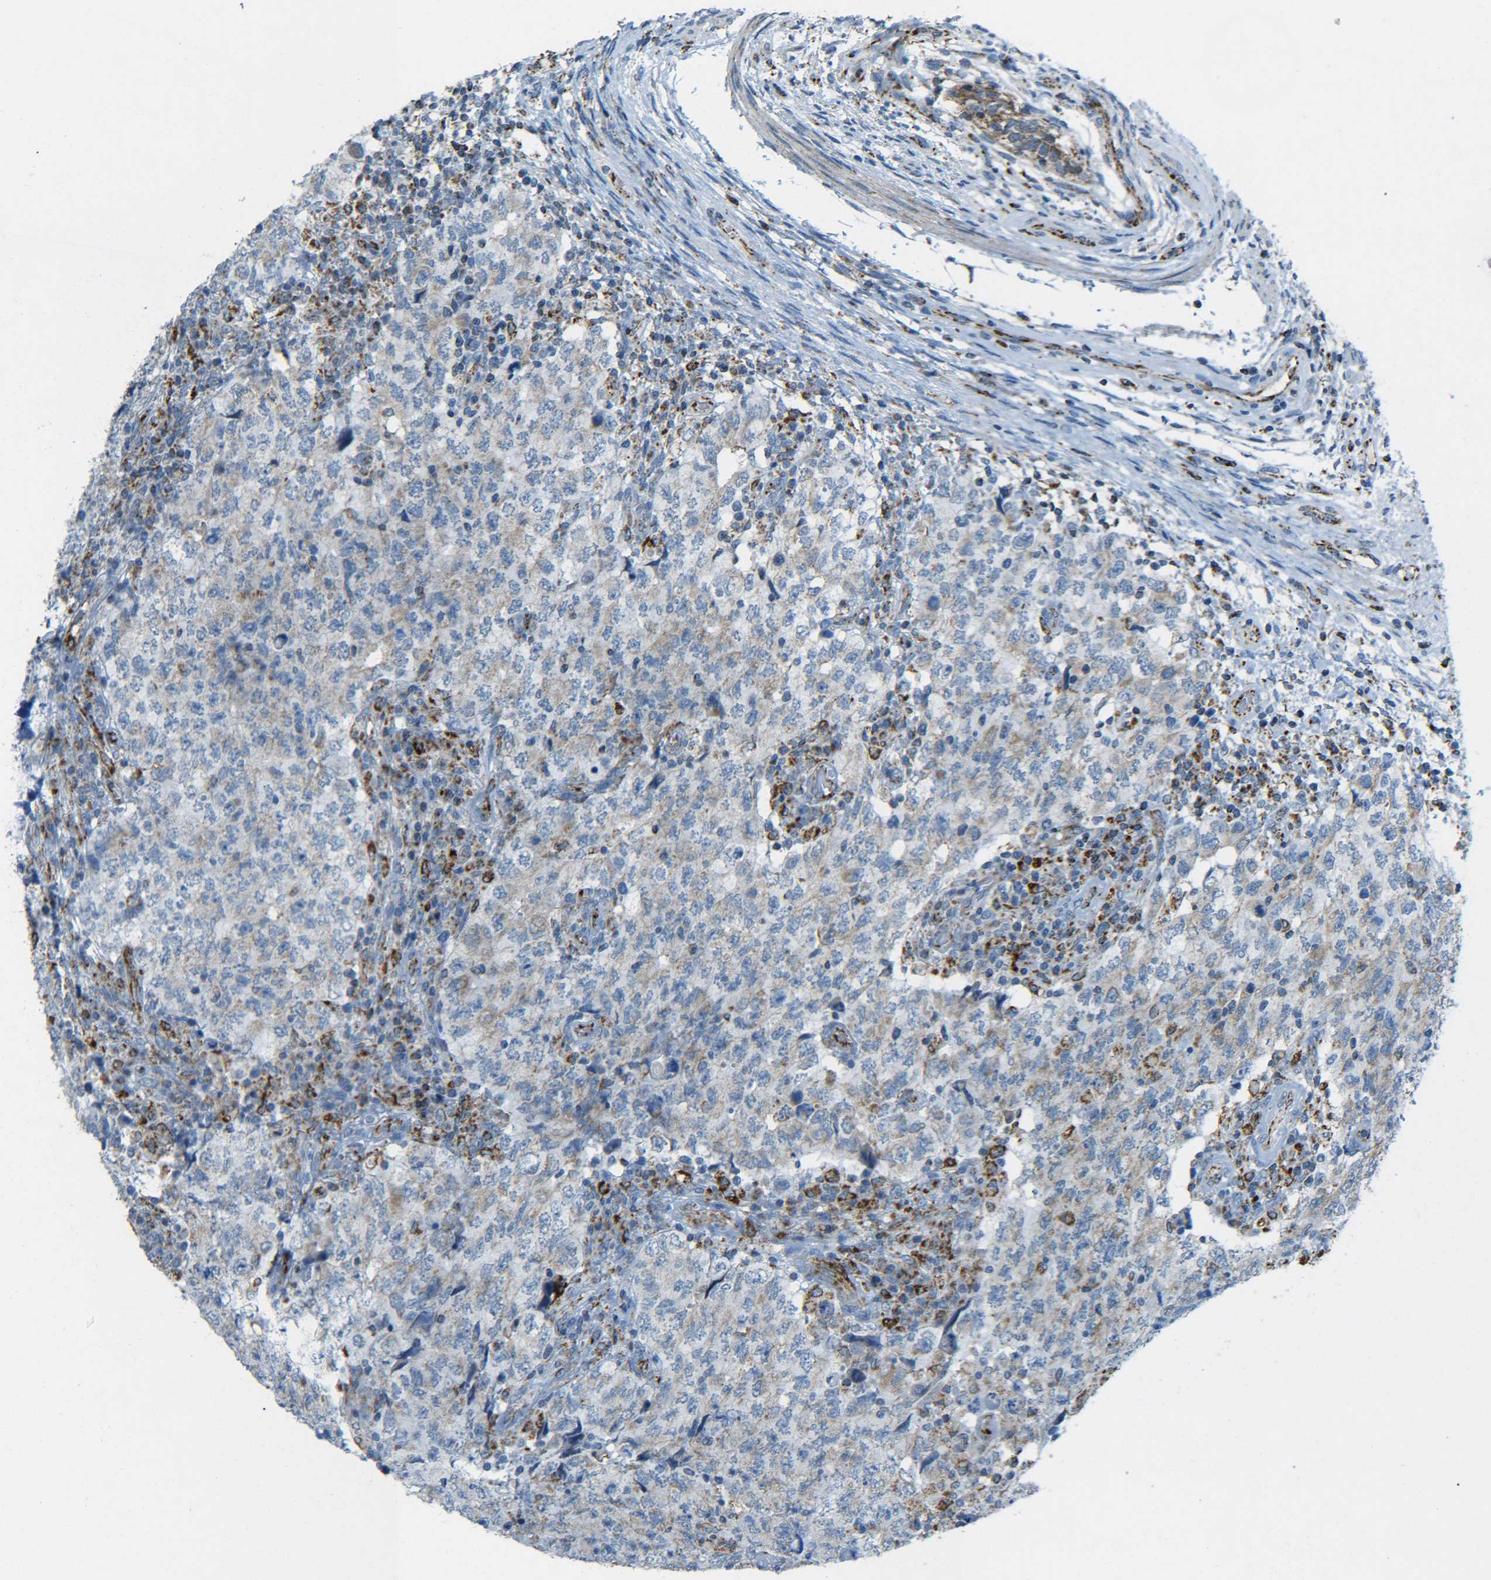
{"staining": {"intensity": "weak", "quantity": ">75%", "location": "cytoplasmic/membranous"}, "tissue": "testis cancer", "cell_type": "Tumor cells", "image_type": "cancer", "snomed": [{"axis": "morphology", "description": "Carcinoma, Embryonal, NOS"}, {"axis": "topography", "description": "Testis"}], "caption": "Testis cancer (embryonal carcinoma) stained with a protein marker demonstrates weak staining in tumor cells.", "gene": "CYB5R1", "patient": {"sex": "male", "age": 26}}